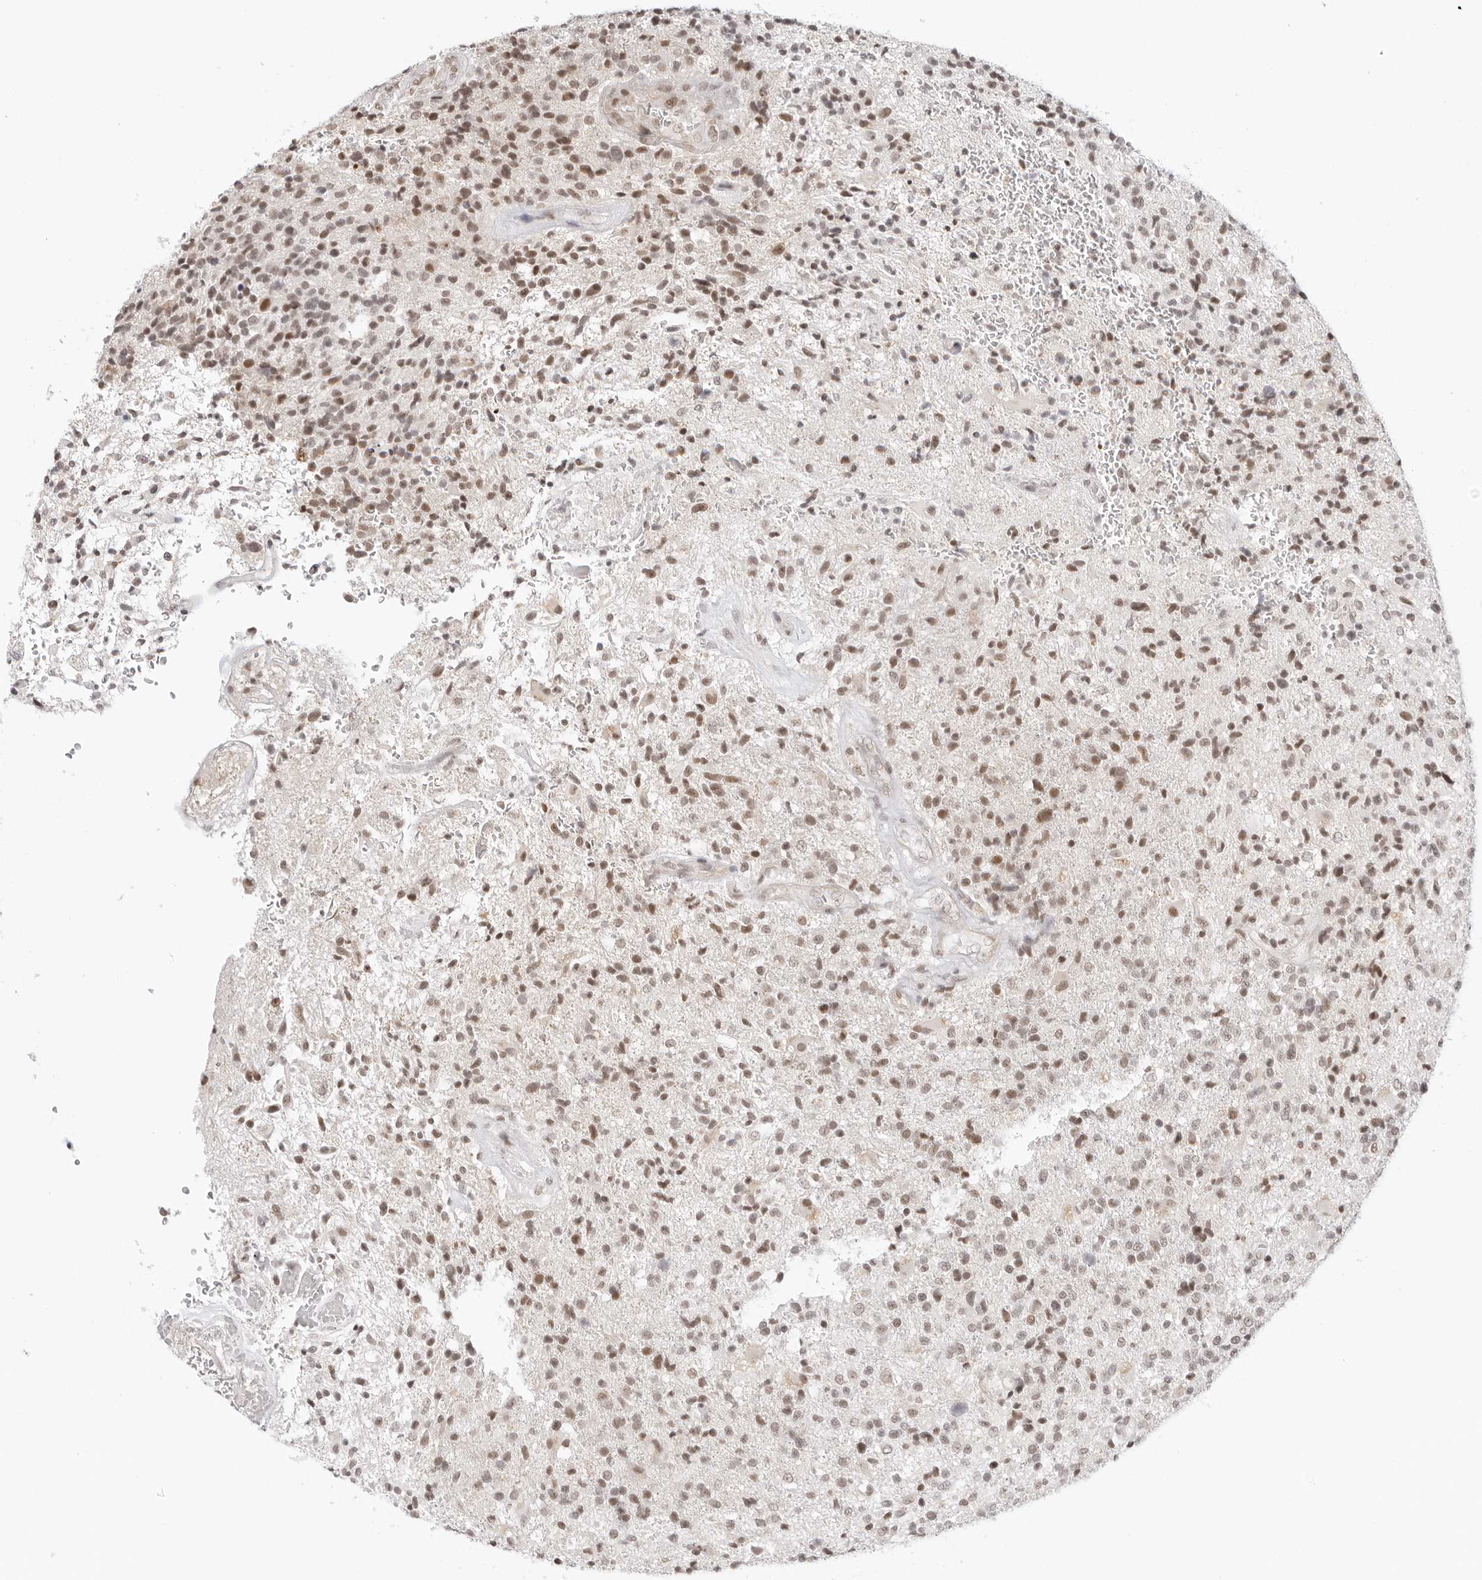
{"staining": {"intensity": "moderate", "quantity": ">75%", "location": "nuclear"}, "tissue": "glioma", "cell_type": "Tumor cells", "image_type": "cancer", "snomed": [{"axis": "morphology", "description": "Glioma, malignant, High grade"}, {"axis": "topography", "description": "Brain"}], "caption": "High-power microscopy captured an immunohistochemistry (IHC) micrograph of malignant glioma (high-grade), revealing moderate nuclear expression in about >75% of tumor cells. (DAB (3,3'-diaminobenzidine) = brown stain, brightfield microscopy at high magnification).", "gene": "TCIM", "patient": {"sex": "male", "age": 72}}